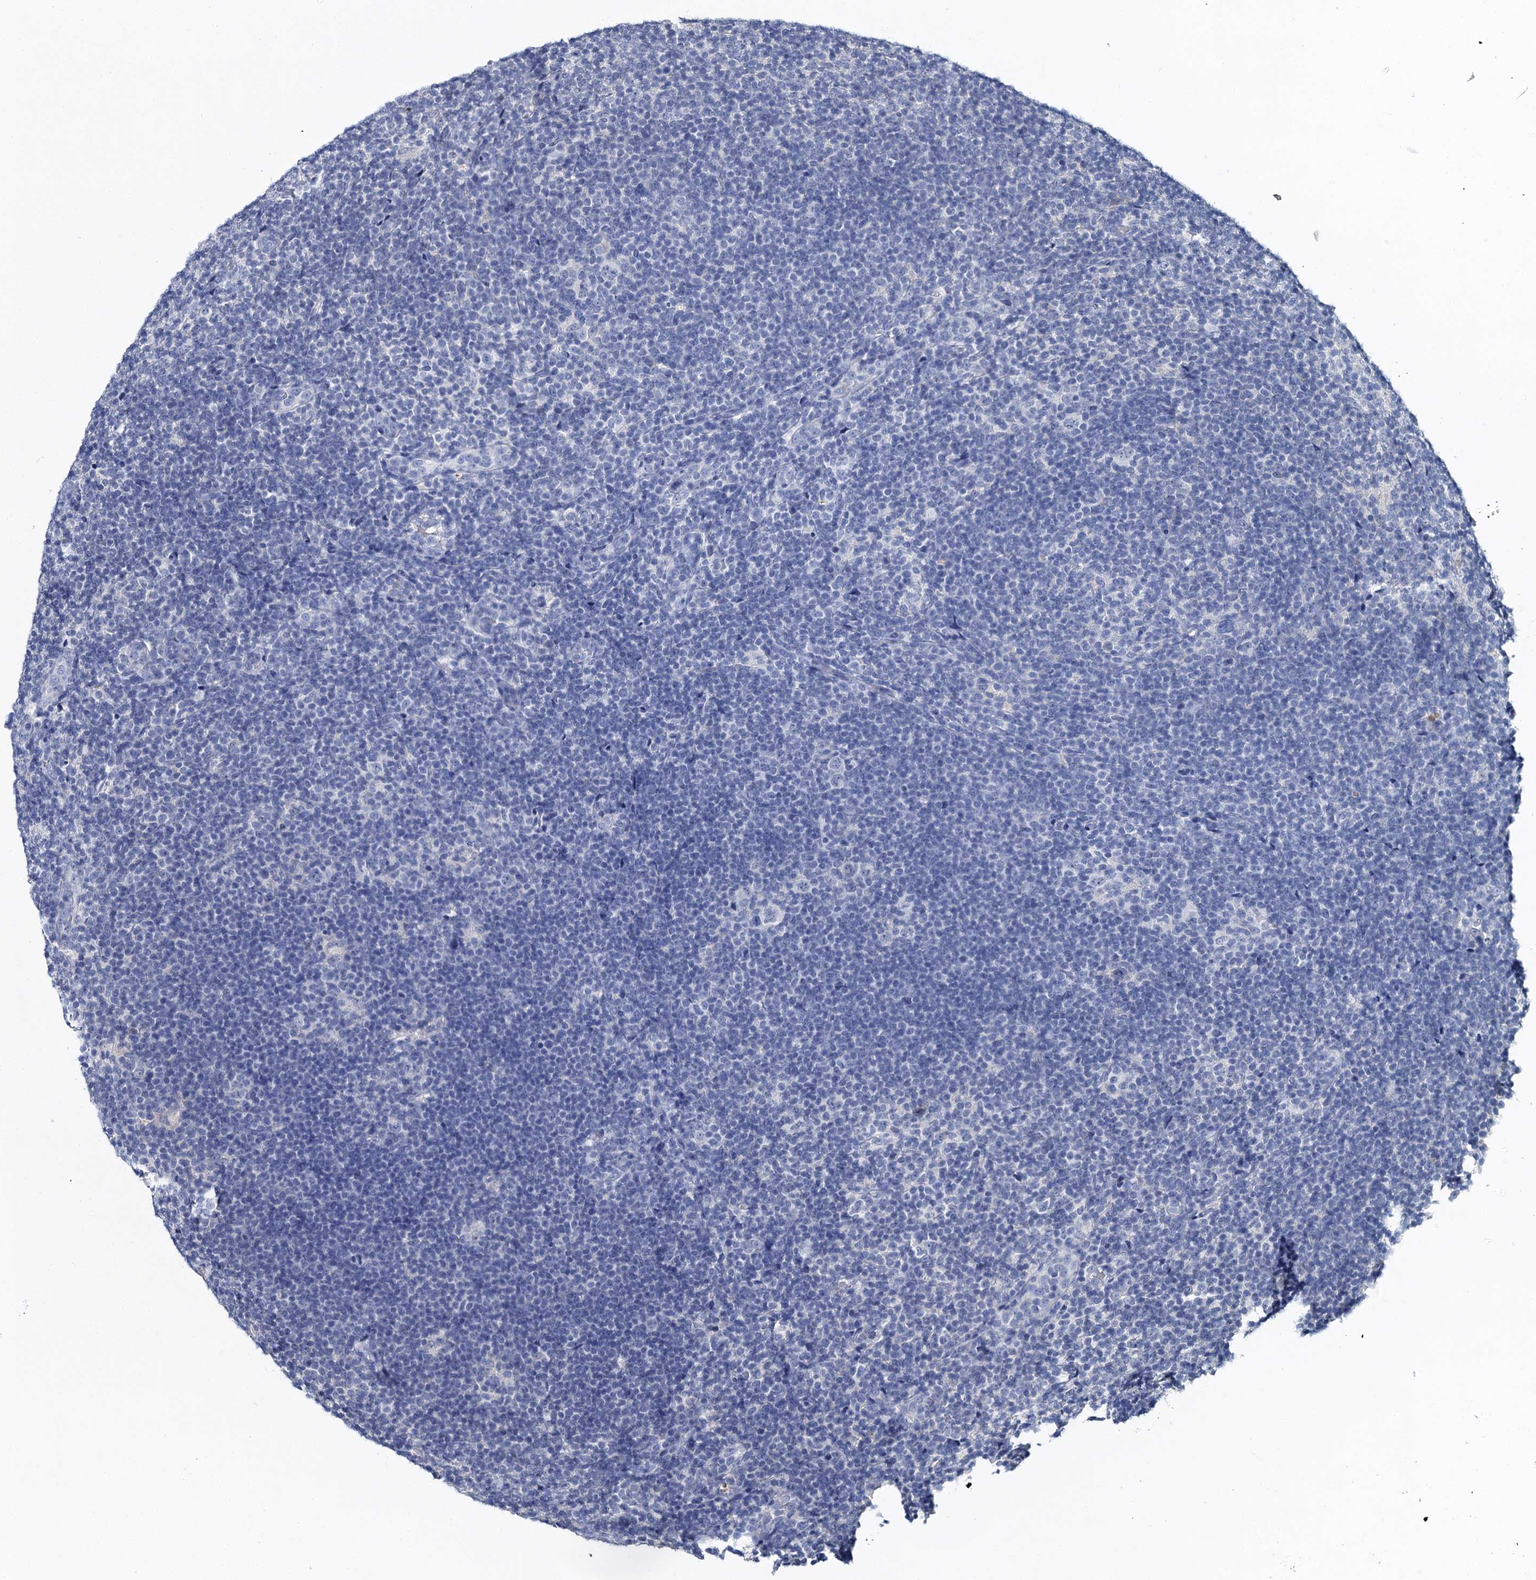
{"staining": {"intensity": "negative", "quantity": "none", "location": "none"}, "tissue": "lymphoma", "cell_type": "Tumor cells", "image_type": "cancer", "snomed": [{"axis": "morphology", "description": "Hodgkin's disease, NOS"}, {"axis": "topography", "description": "Lymph node"}], "caption": "High power microscopy micrograph of an immunohistochemistry histopathology image of lymphoma, revealing no significant staining in tumor cells. (Brightfield microscopy of DAB (3,3'-diaminobenzidine) immunohistochemistry at high magnification).", "gene": "SLC11A2", "patient": {"sex": "female", "age": 57}}